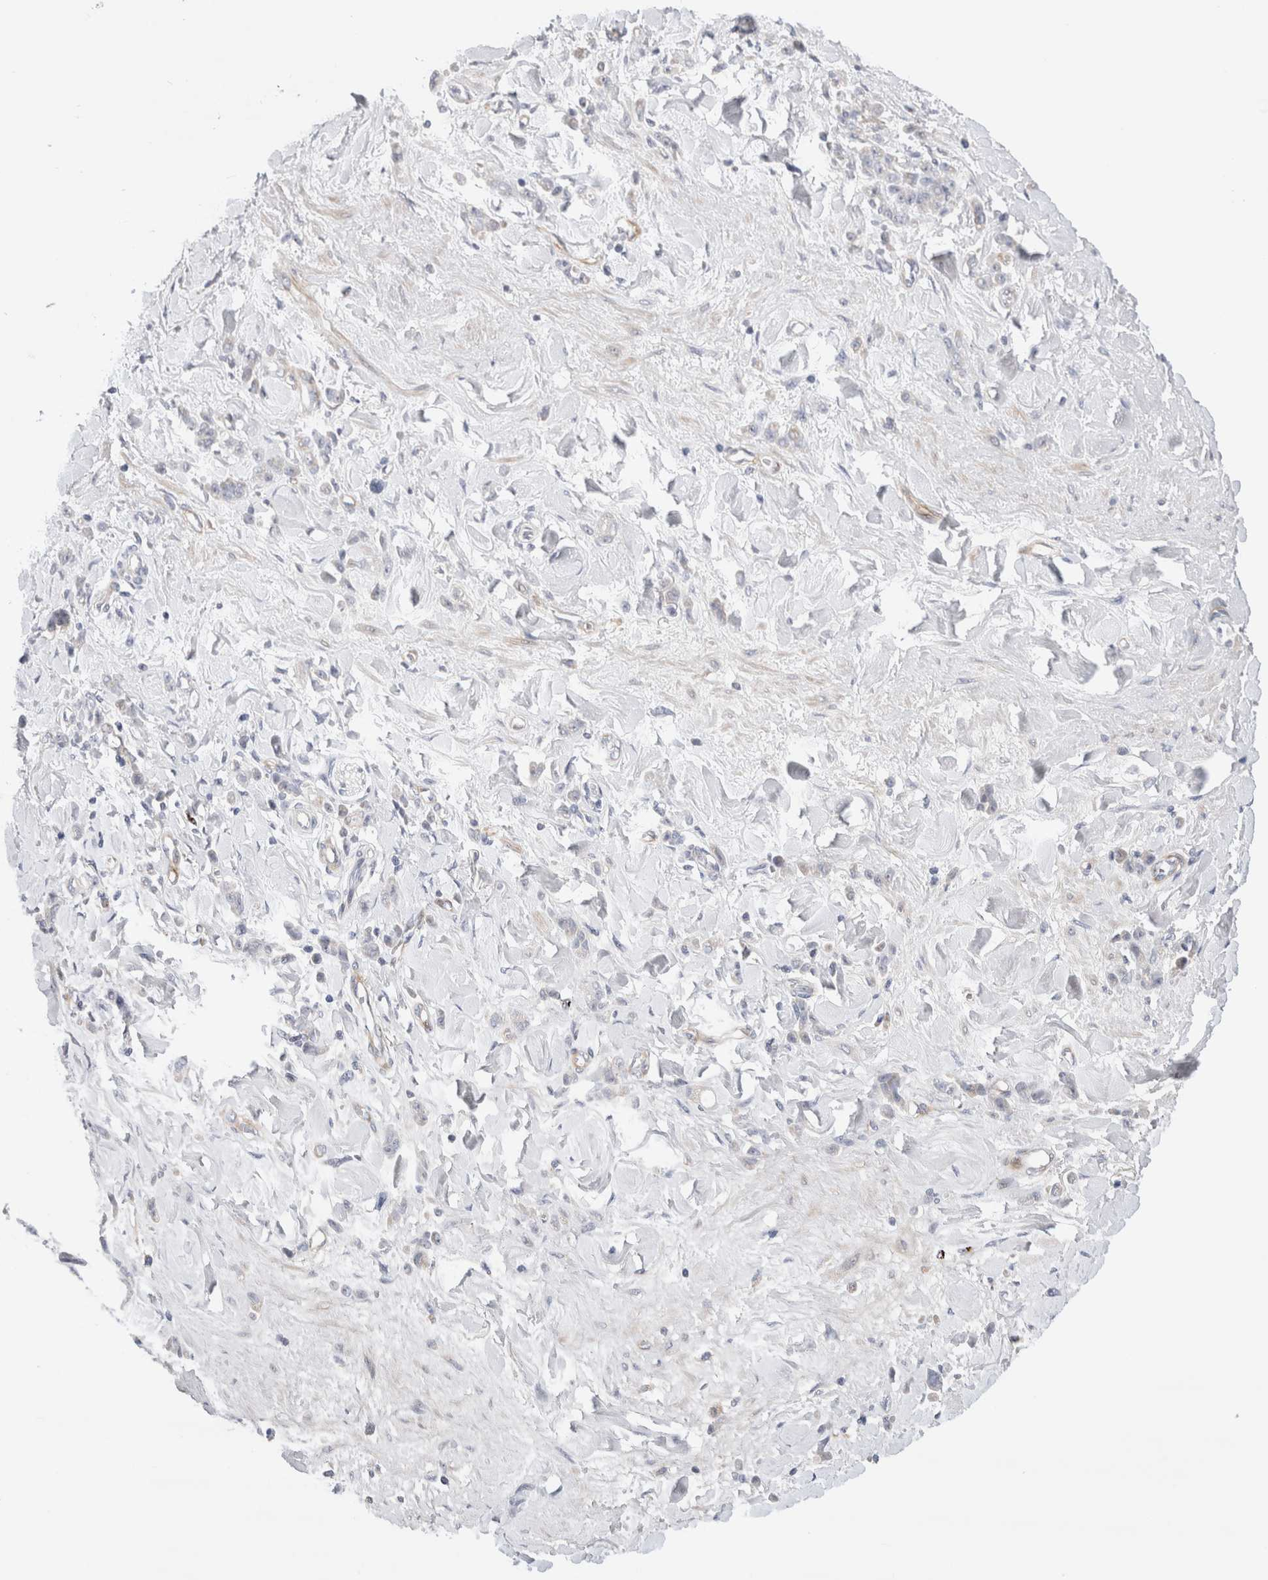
{"staining": {"intensity": "negative", "quantity": "none", "location": "none"}, "tissue": "stomach cancer", "cell_type": "Tumor cells", "image_type": "cancer", "snomed": [{"axis": "morphology", "description": "Normal tissue, NOS"}, {"axis": "morphology", "description": "Adenocarcinoma, NOS"}, {"axis": "topography", "description": "Stomach"}], "caption": "The micrograph shows no staining of tumor cells in stomach cancer. (DAB immunohistochemistry with hematoxylin counter stain).", "gene": "ECHDC2", "patient": {"sex": "male", "age": 82}}